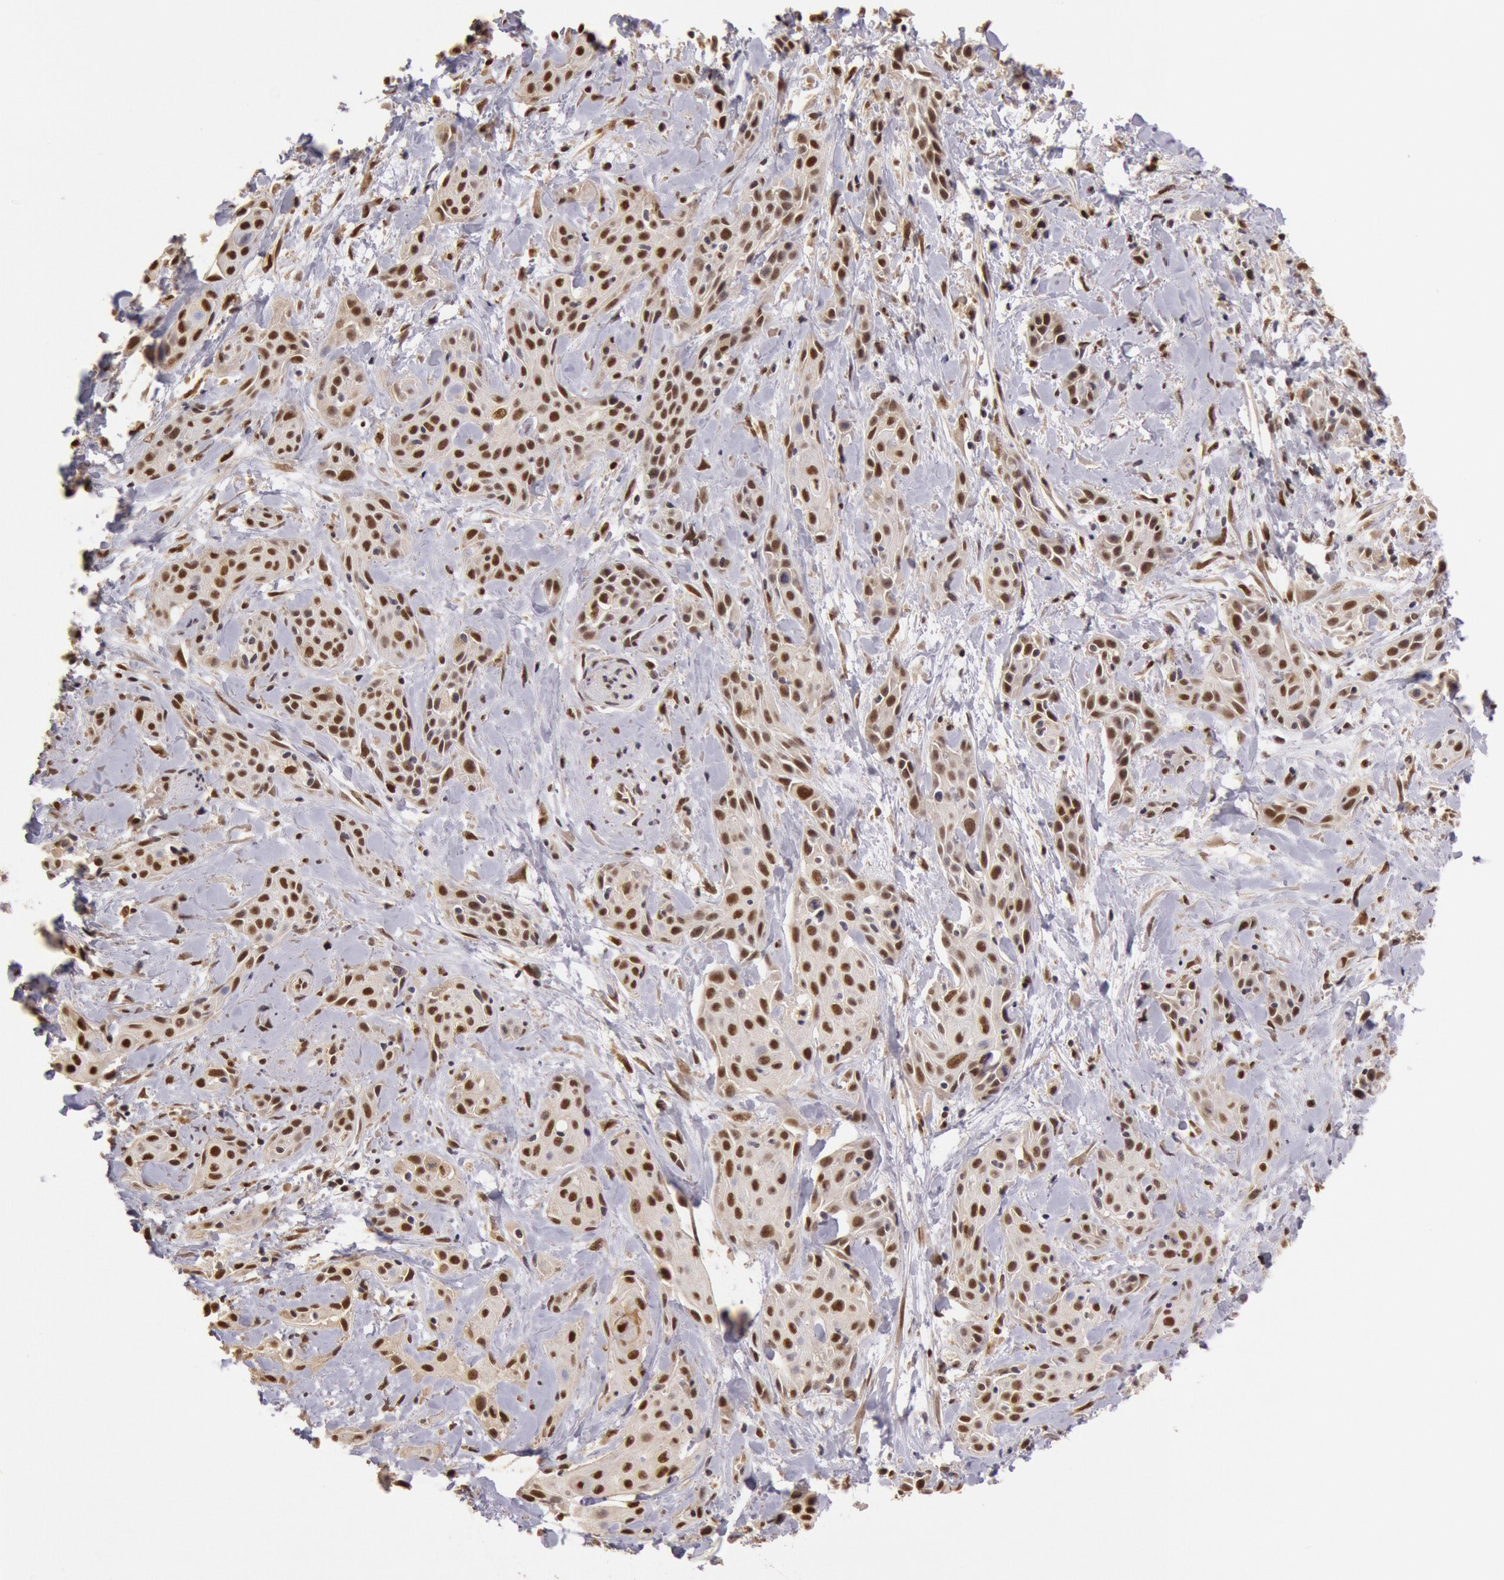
{"staining": {"intensity": "moderate", "quantity": "25%-75%", "location": "nuclear"}, "tissue": "skin cancer", "cell_type": "Tumor cells", "image_type": "cancer", "snomed": [{"axis": "morphology", "description": "Squamous cell carcinoma, NOS"}, {"axis": "topography", "description": "Skin"}, {"axis": "topography", "description": "Anal"}], "caption": "Skin cancer (squamous cell carcinoma) stained with a protein marker demonstrates moderate staining in tumor cells.", "gene": "LIG4", "patient": {"sex": "male", "age": 64}}